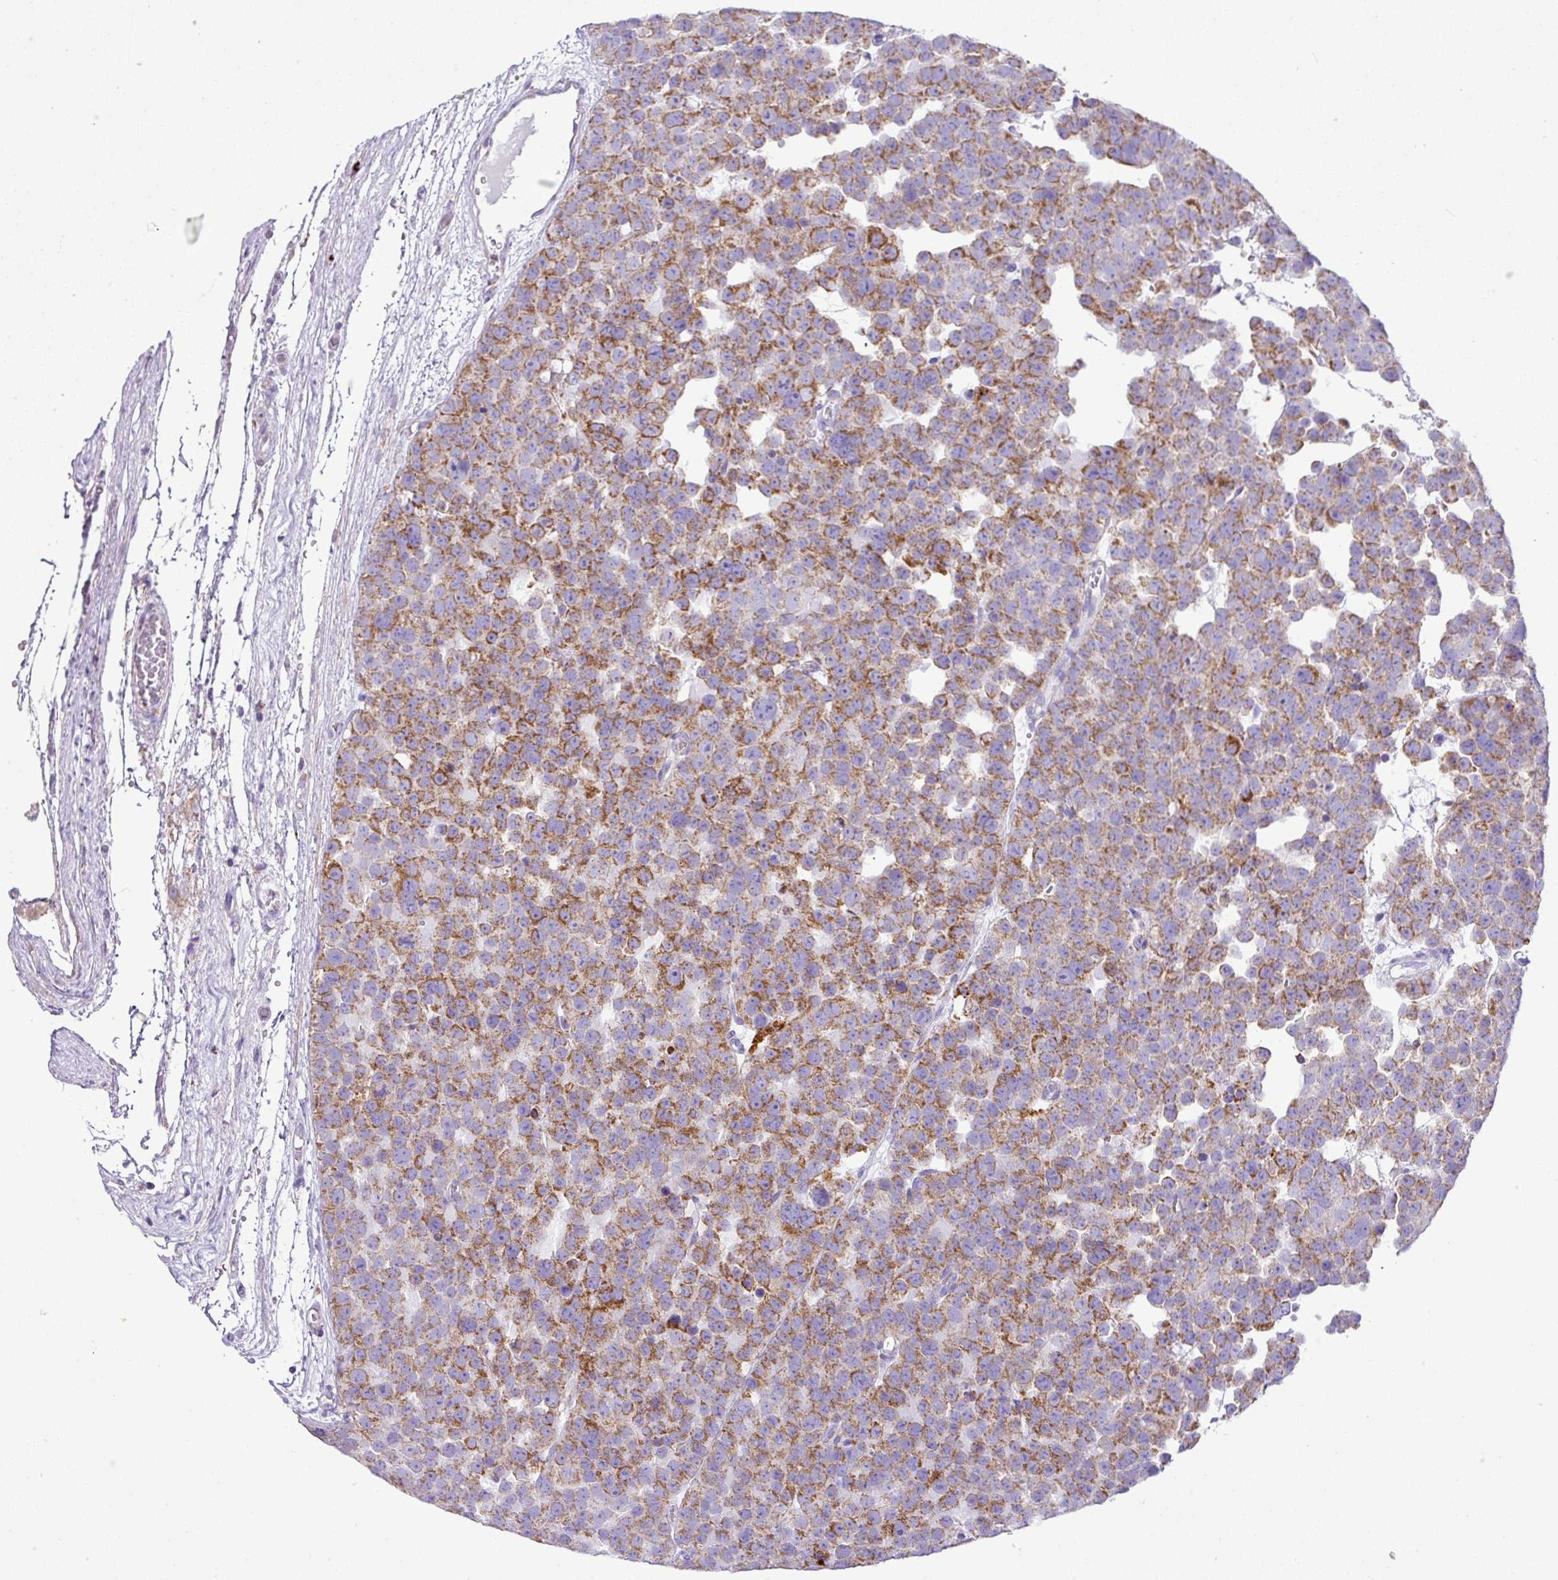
{"staining": {"intensity": "strong", "quantity": ">75%", "location": "cytoplasmic/membranous"}, "tissue": "testis cancer", "cell_type": "Tumor cells", "image_type": "cancer", "snomed": [{"axis": "morphology", "description": "Seminoma, NOS"}, {"axis": "topography", "description": "Testis"}], "caption": "Testis cancer (seminoma) was stained to show a protein in brown. There is high levels of strong cytoplasmic/membranous positivity in about >75% of tumor cells.", "gene": "PGAP4", "patient": {"sex": "male", "age": 71}}